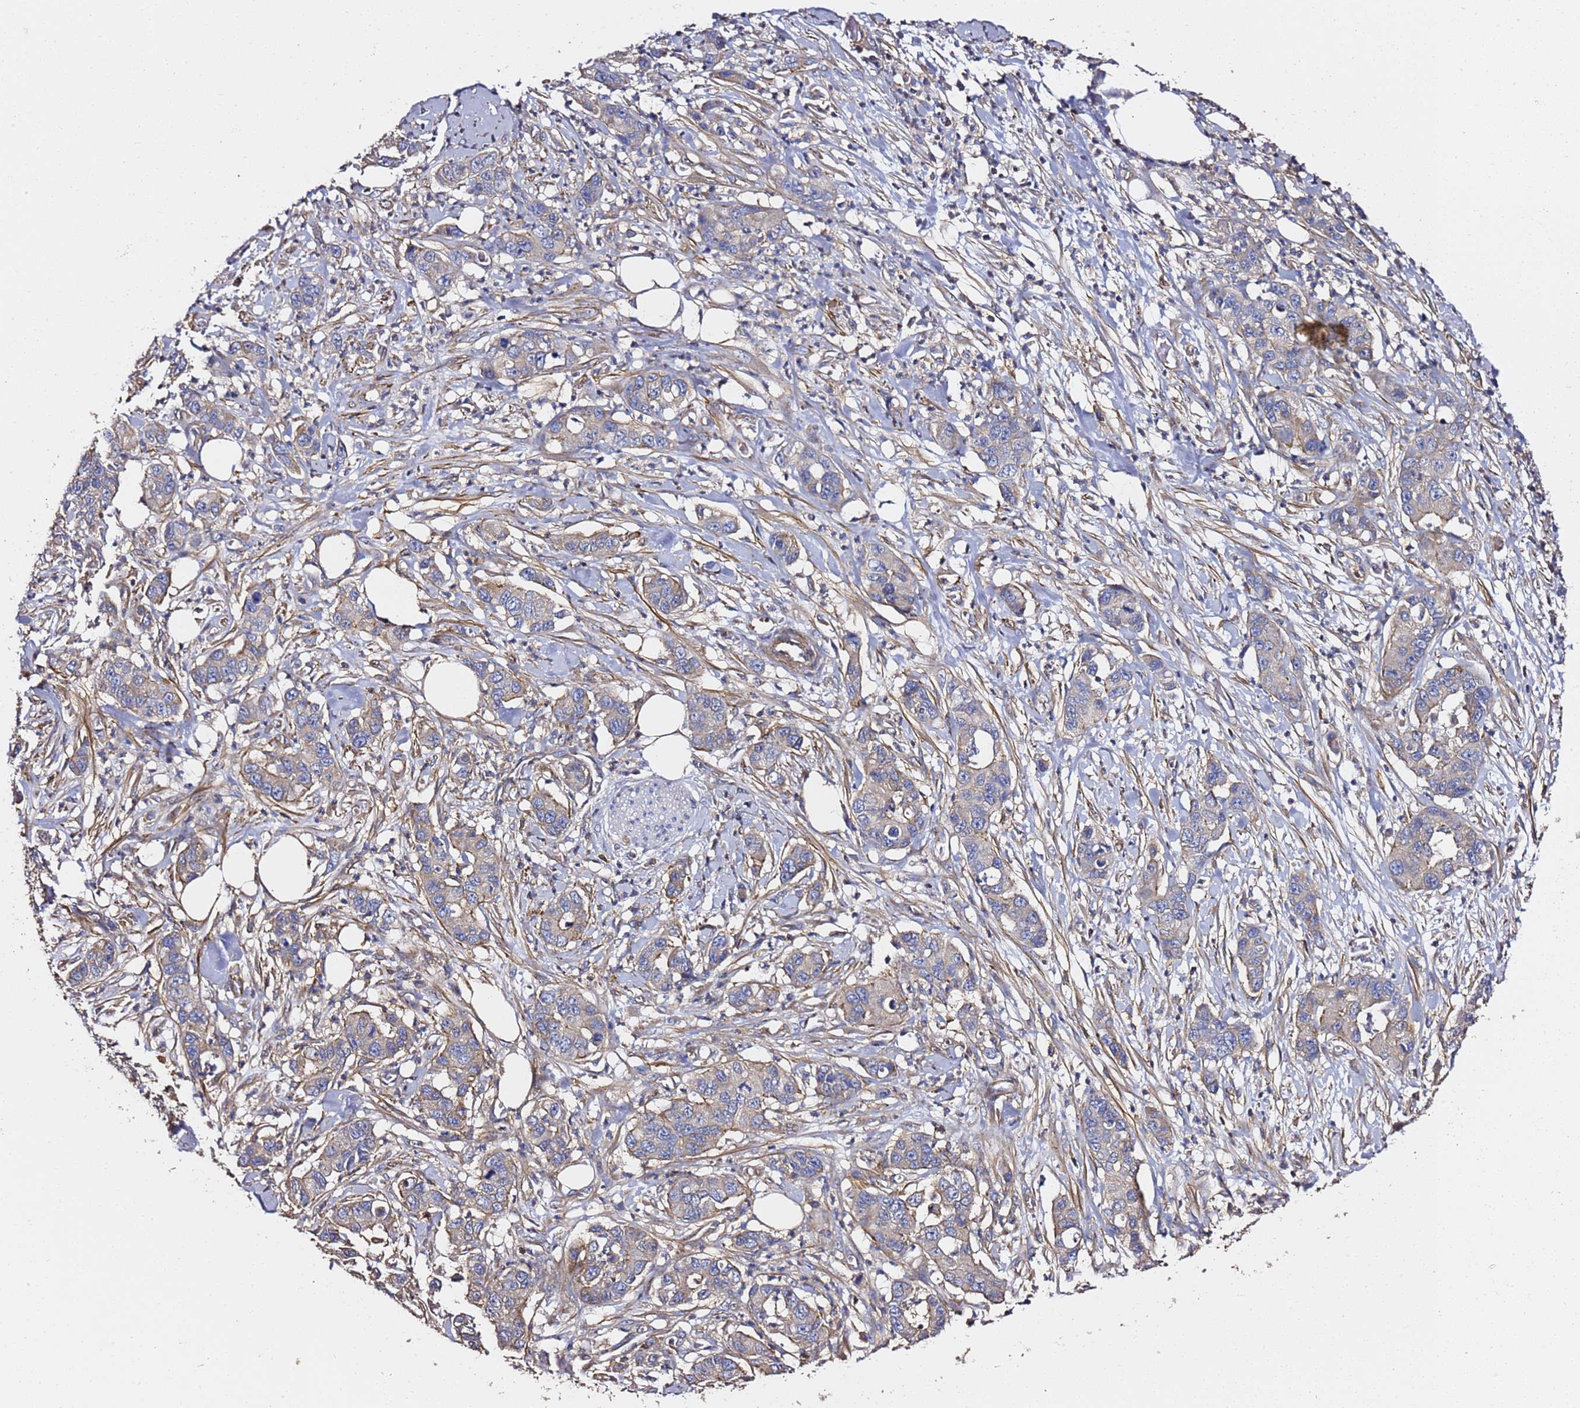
{"staining": {"intensity": "weak", "quantity": "<25%", "location": "cytoplasmic/membranous"}, "tissue": "pancreatic cancer", "cell_type": "Tumor cells", "image_type": "cancer", "snomed": [{"axis": "morphology", "description": "Adenocarcinoma, NOS"}, {"axis": "topography", "description": "Pancreas"}], "caption": "Pancreatic adenocarcinoma stained for a protein using immunohistochemistry (IHC) demonstrates no positivity tumor cells.", "gene": "ZFP36L2", "patient": {"sex": "male", "age": 73}}